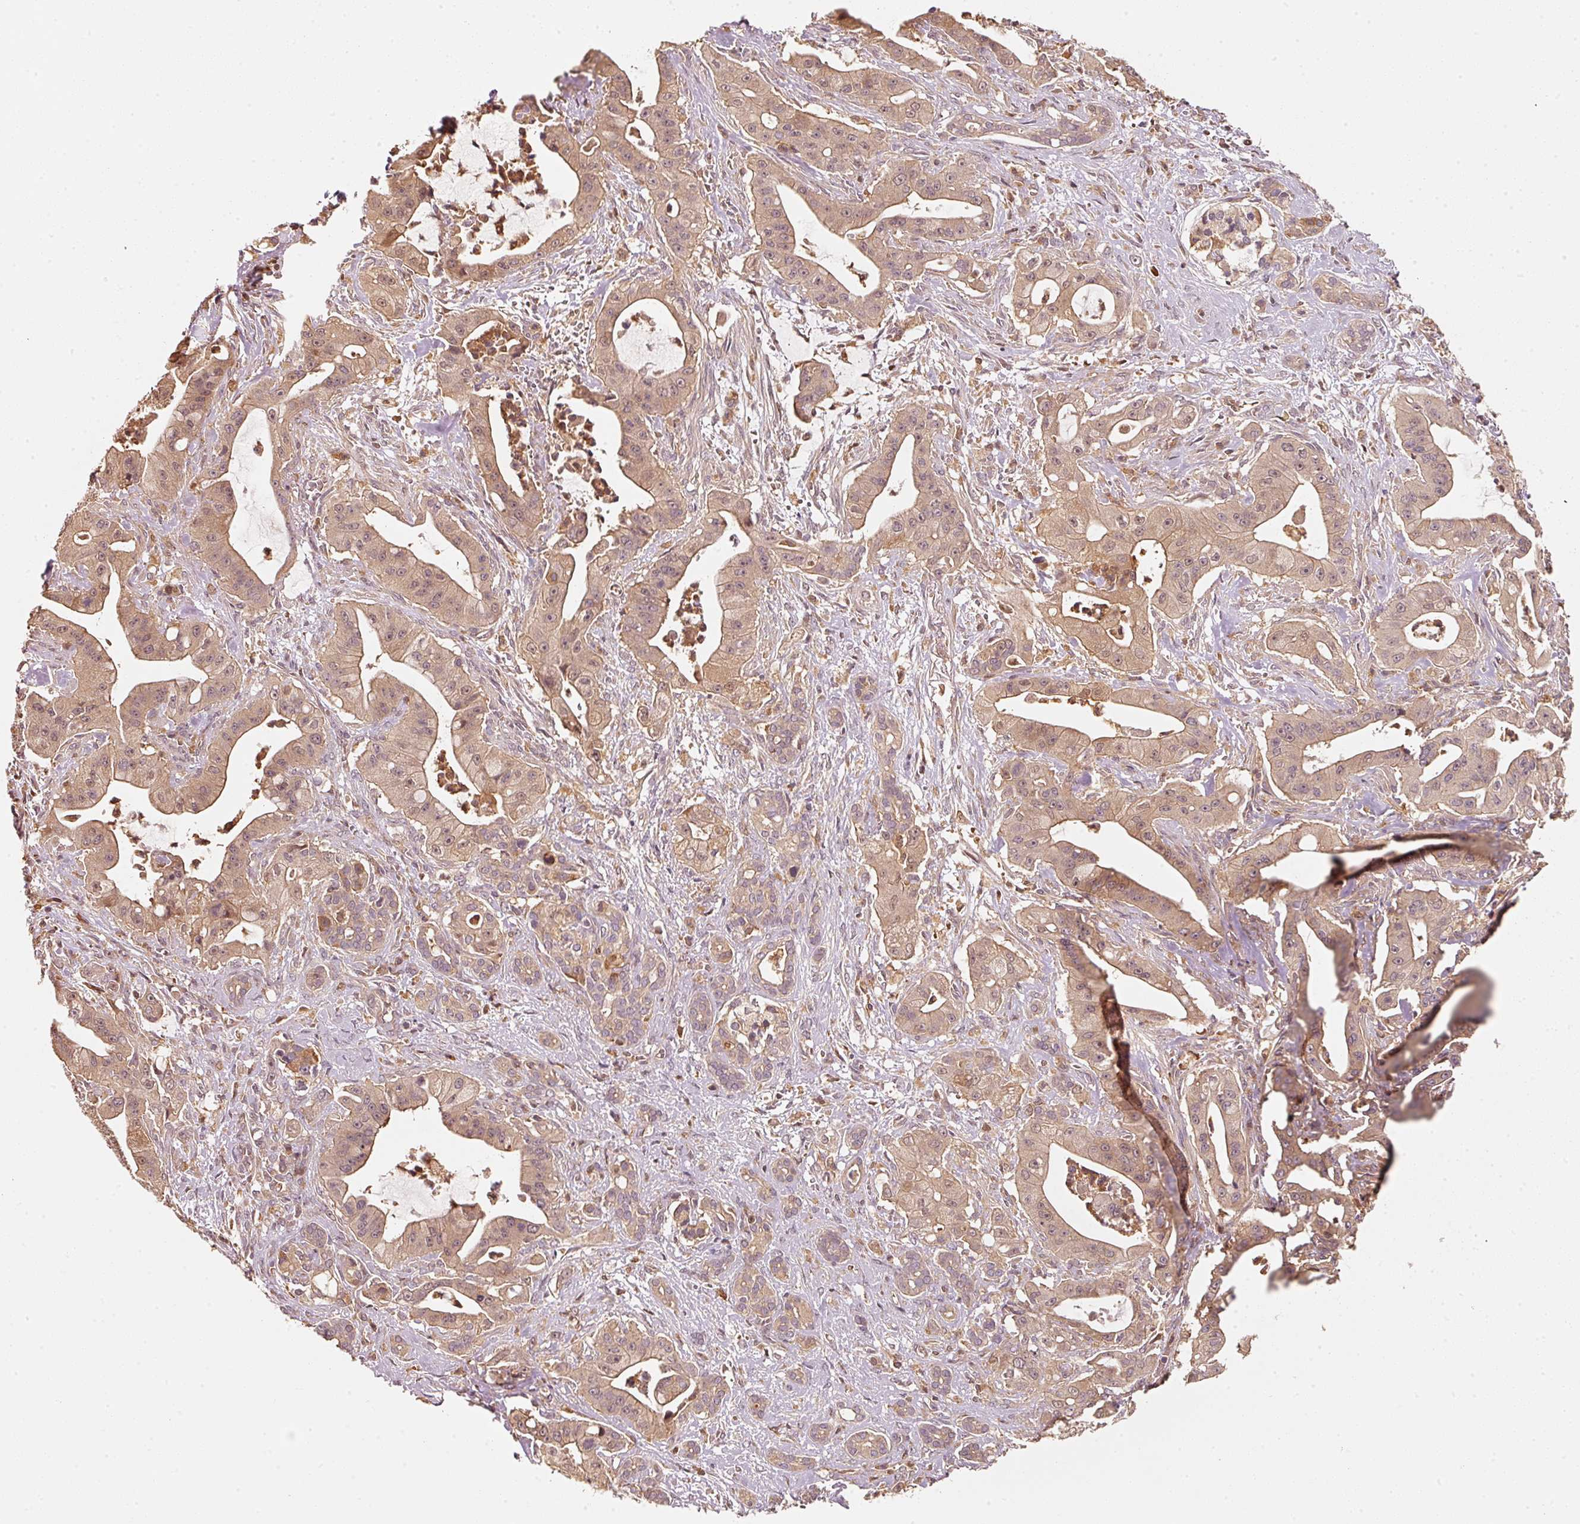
{"staining": {"intensity": "moderate", "quantity": ">75%", "location": "cytoplasmic/membranous"}, "tissue": "pancreatic cancer", "cell_type": "Tumor cells", "image_type": "cancer", "snomed": [{"axis": "morphology", "description": "Adenocarcinoma, NOS"}, {"axis": "topography", "description": "Pancreas"}], "caption": "Human pancreatic cancer (adenocarcinoma) stained with a brown dye exhibits moderate cytoplasmic/membranous positive positivity in approximately >75% of tumor cells.", "gene": "RRAS2", "patient": {"sex": "male", "age": 57}}